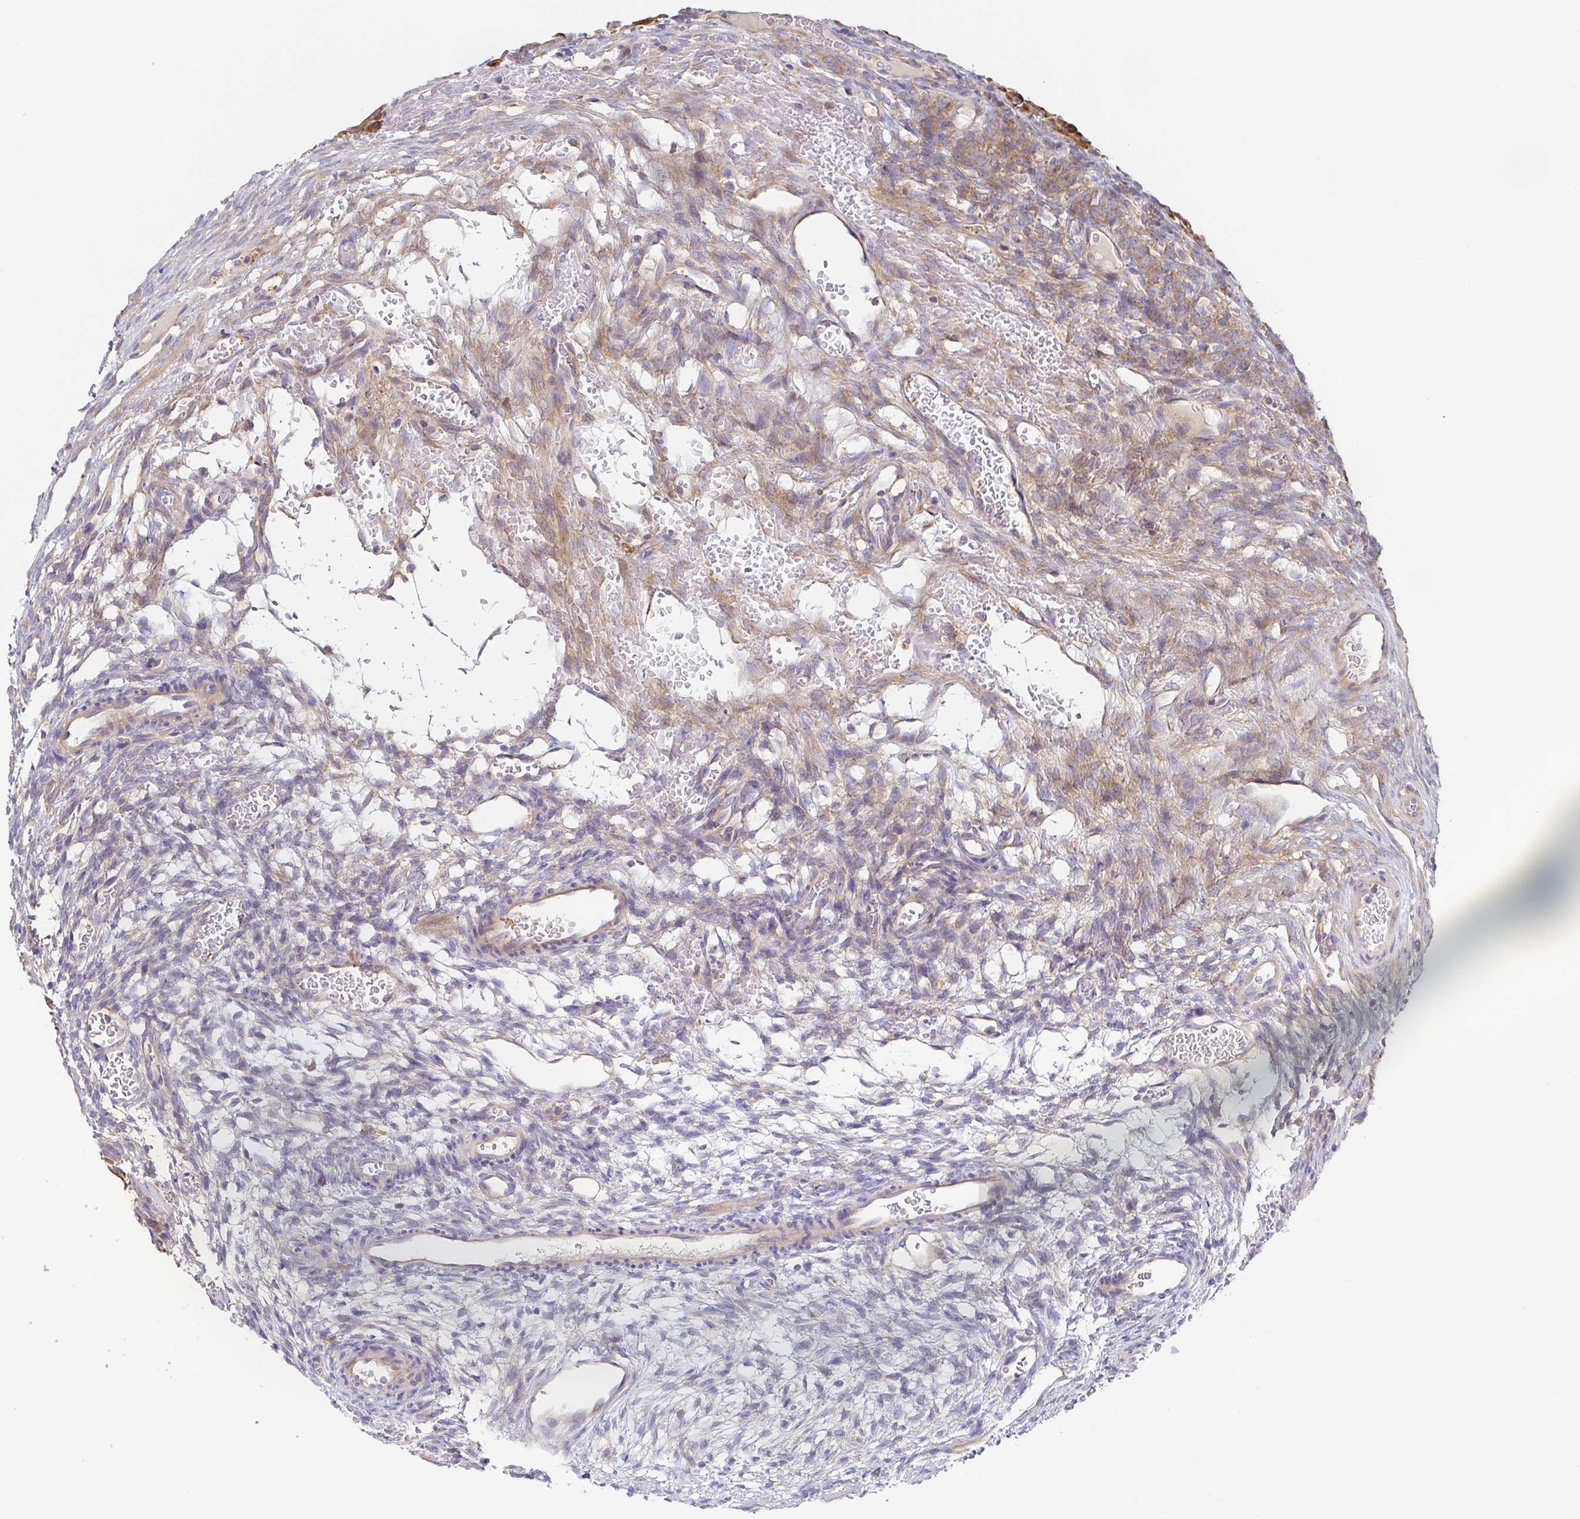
{"staining": {"intensity": "weak", "quantity": "25%-75%", "location": "cytoplasmic/membranous"}, "tissue": "ovary", "cell_type": "Ovarian stroma cells", "image_type": "normal", "snomed": [{"axis": "morphology", "description": "Normal tissue, NOS"}, {"axis": "topography", "description": "Ovary"}], "caption": "High-power microscopy captured an immunohistochemistry (IHC) image of normal ovary, revealing weak cytoplasmic/membranous positivity in about 25%-75% of ovarian stroma cells. (DAB IHC with brightfield microscopy, high magnification).", "gene": "TUFT1", "patient": {"sex": "female", "age": 34}}